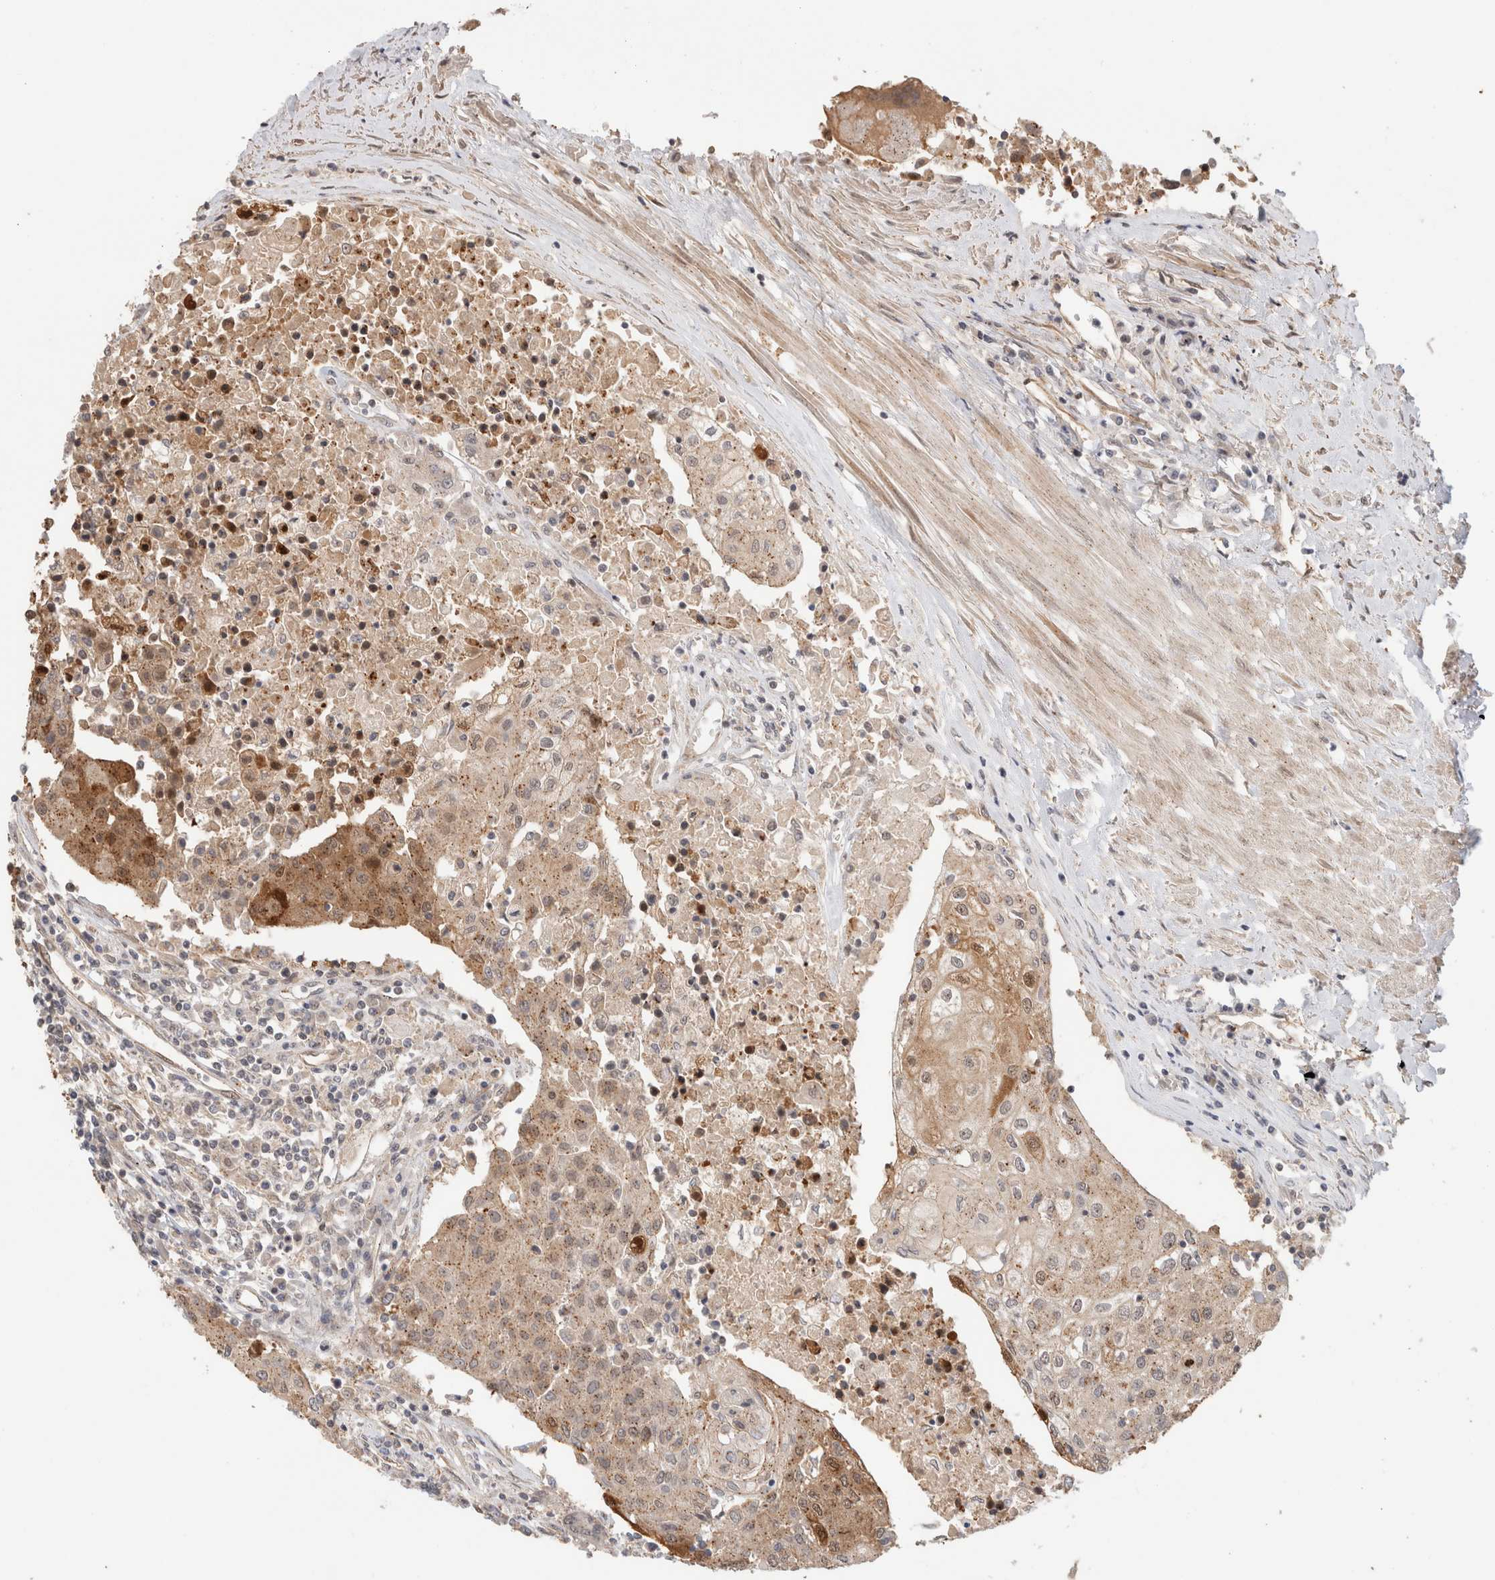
{"staining": {"intensity": "moderate", "quantity": "25%-75%", "location": "cytoplasmic/membranous"}, "tissue": "urothelial cancer", "cell_type": "Tumor cells", "image_type": "cancer", "snomed": [{"axis": "morphology", "description": "Urothelial carcinoma, High grade"}, {"axis": "topography", "description": "Urinary bladder"}], "caption": "Immunohistochemistry (IHC) staining of urothelial cancer, which displays medium levels of moderate cytoplasmic/membranous staining in approximately 25%-75% of tumor cells indicating moderate cytoplasmic/membranous protein staining. The staining was performed using DAB (3,3'-diaminobenzidine) (brown) for protein detection and nuclei were counterstained in hematoxylin (blue).", "gene": "OTUD6B", "patient": {"sex": "female", "age": 85}}